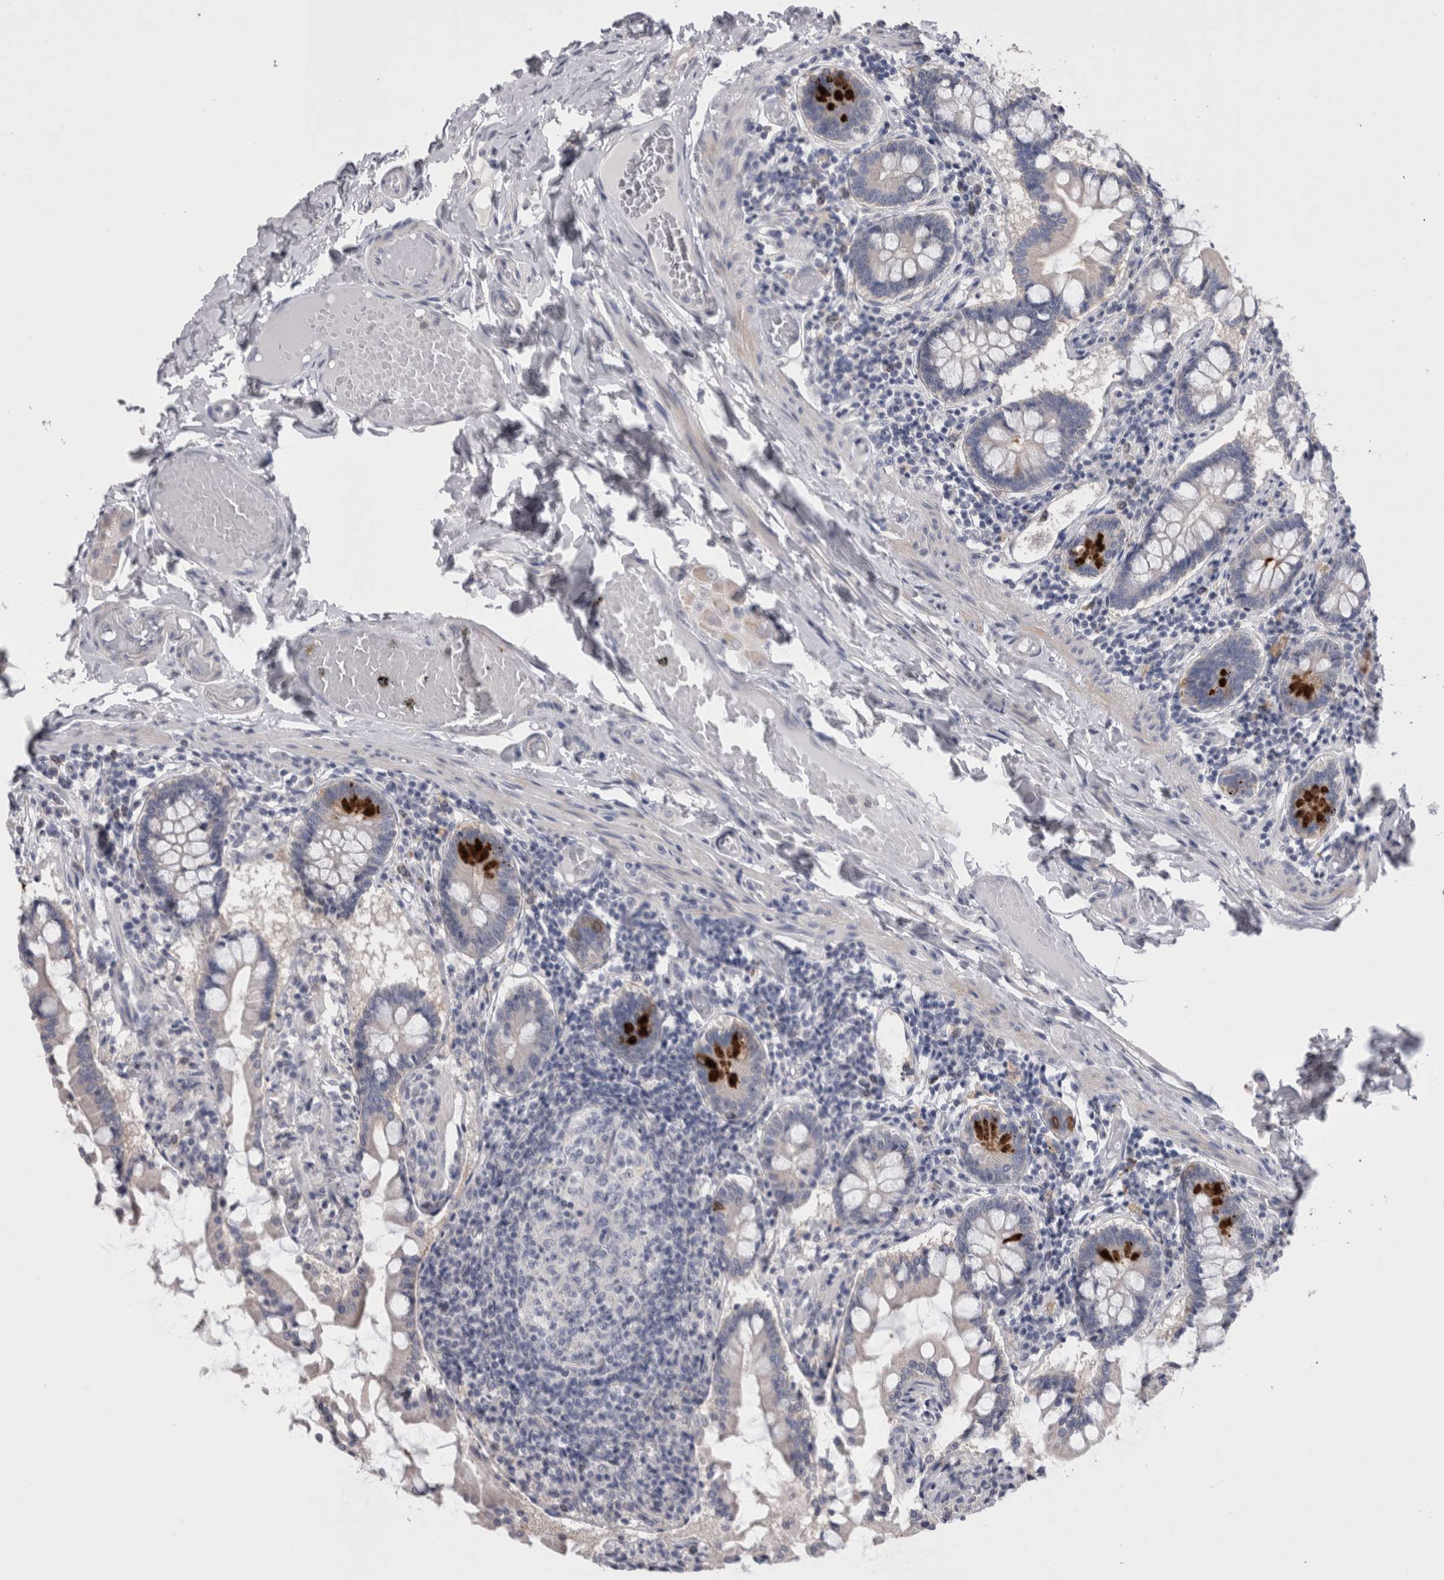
{"staining": {"intensity": "strong", "quantity": "<25%", "location": "cytoplasmic/membranous"}, "tissue": "small intestine", "cell_type": "Glandular cells", "image_type": "normal", "snomed": [{"axis": "morphology", "description": "Normal tissue, NOS"}, {"axis": "topography", "description": "Small intestine"}], "caption": "Immunohistochemistry (IHC) of unremarkable human small intestine reveals medium levels of strong cytoplasmic/membranous staining in about <25% of glandular cells. Ihc stains the protein in brown and the nuclei are stained blue.", "gene": "PWP2", "patient": {"sex": "male", "age": 41}}